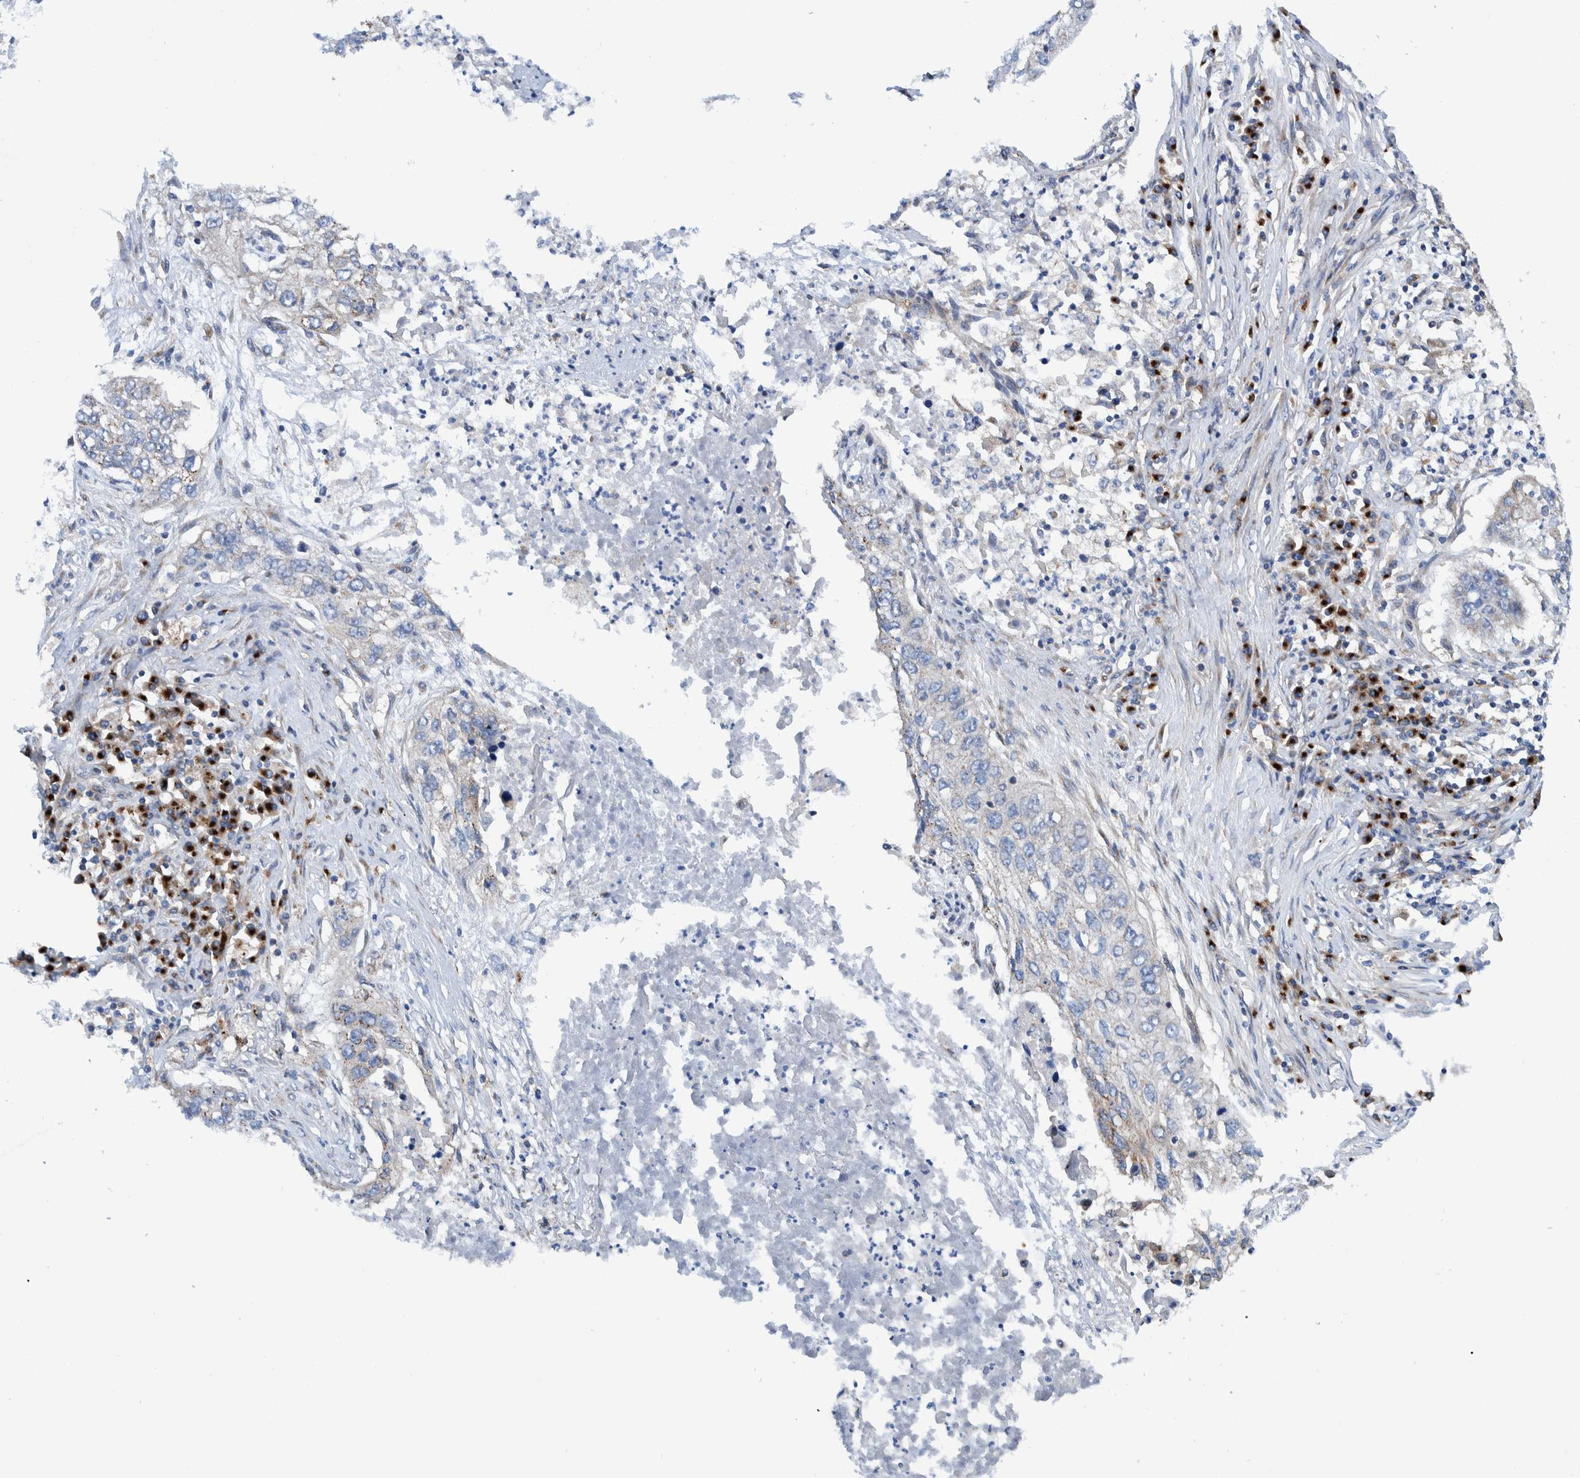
{"staining": {"intensity": "negative", "quantity": "none", "location": "none"}, "tissue": "lung cancer", "cell_type": "Tumor cells", "image_type": "cancer", "snomed": [{"axis": "morphology", "description": "Squamous cell carcinoma, NOS"}, {"axis": "topography", "description": "Lung"}], "caption": "Immunohistochemical staining of squamous cell carcinoma (lung) reveals no significant positivity in tumor cells.", "gene": "TRIM58", "patient": {"sex": "female", "age": 63}}